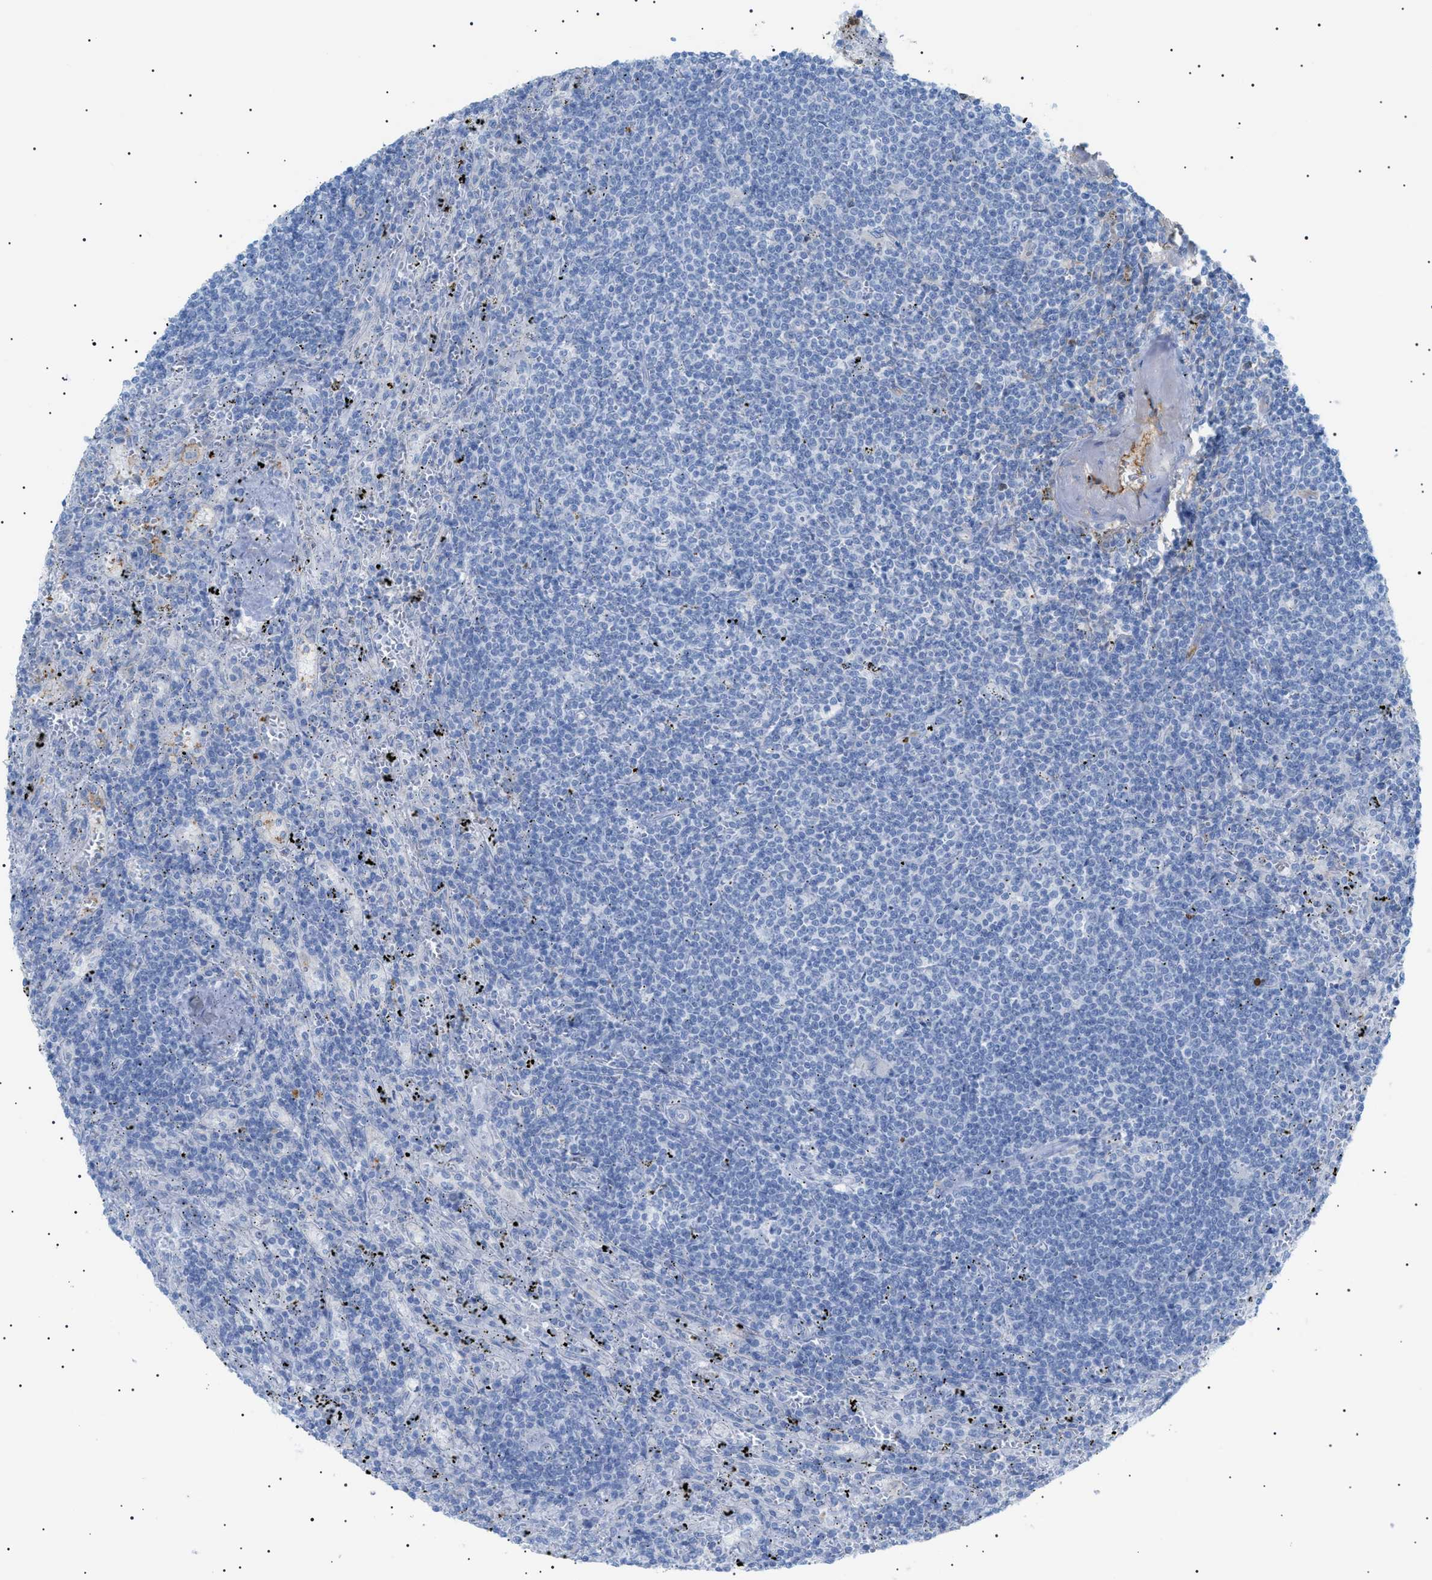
{"staining": {"intensity": "weak", "quantity": "25%-75%", "location": "cytoplasmic/membranous"}, "tissue": "lymphoma", "cell_type": "Tumor cells", "image_type": "cancer", "snomed": [{"axis": "morphology", "description": "Malignant lymphoma, non-Hodgkin's type, Low grade"}, {"axis": "topography", "description": "Spleen"}], "caption": "Immunohistochemistry (IHC) image of neoplastic tissue: human lymphoma stained using immunohistochemistry shows low levels of weak protein expression localized specifically in the cytoplasmic/membranous of tumor cells, appearing as a cytoplasmic/membranous brown color.", "gene": "LPA", "patient": {"sex": "male", "age": 76}}